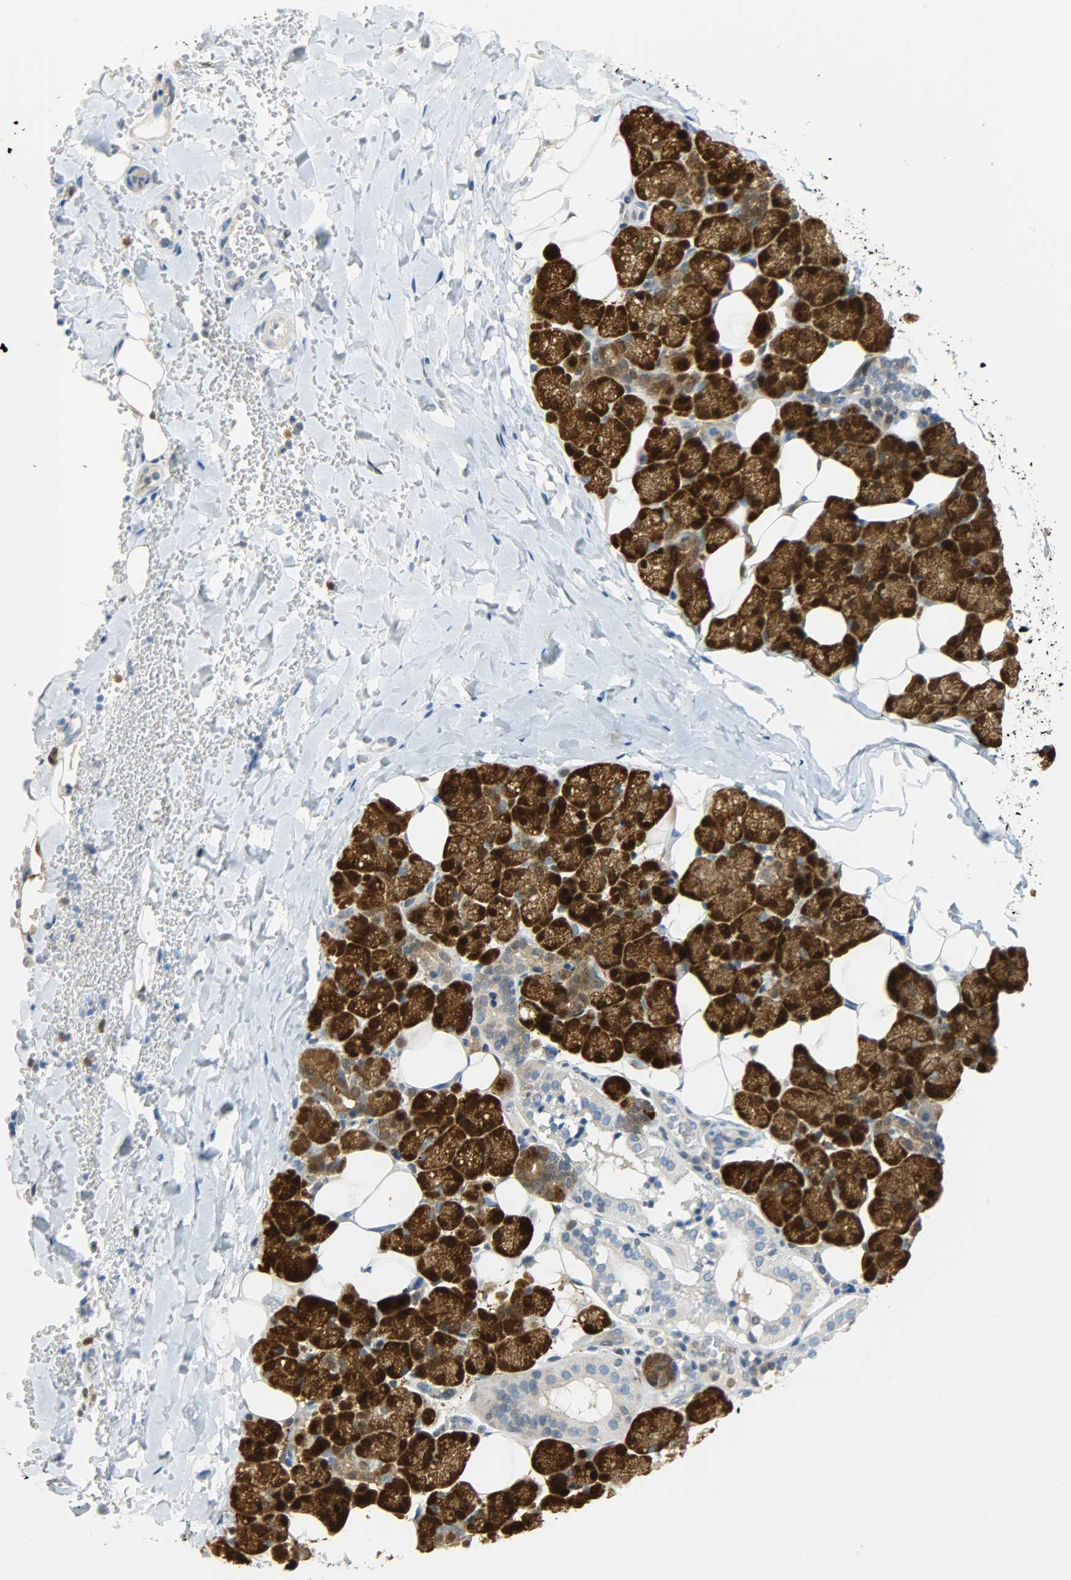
{"staining": {"intensity": "strong", "quantity": ">75%", "location": "cytoplasmic/membranous,nuclear"}, "tissue": "salivary gland", "cell_type": "Glandular cells", "image_type": "normal", "snomed": [{"axis": "morphology", "description": "Normal tissue, NOS"}, {"axis": "topography", "description": "Lymph node"}, {"axis": "topography", "description": "Salivary gland"}], "caption": "DAB immunohistochemical staining of normal salivary gland exhibits strong cytoplasmic/membranous,nuclear protein expression in approximately >75% of glandular cells.", "gene": "EIF4EBP1", "patient": {"sex": "male", "age": 8}}